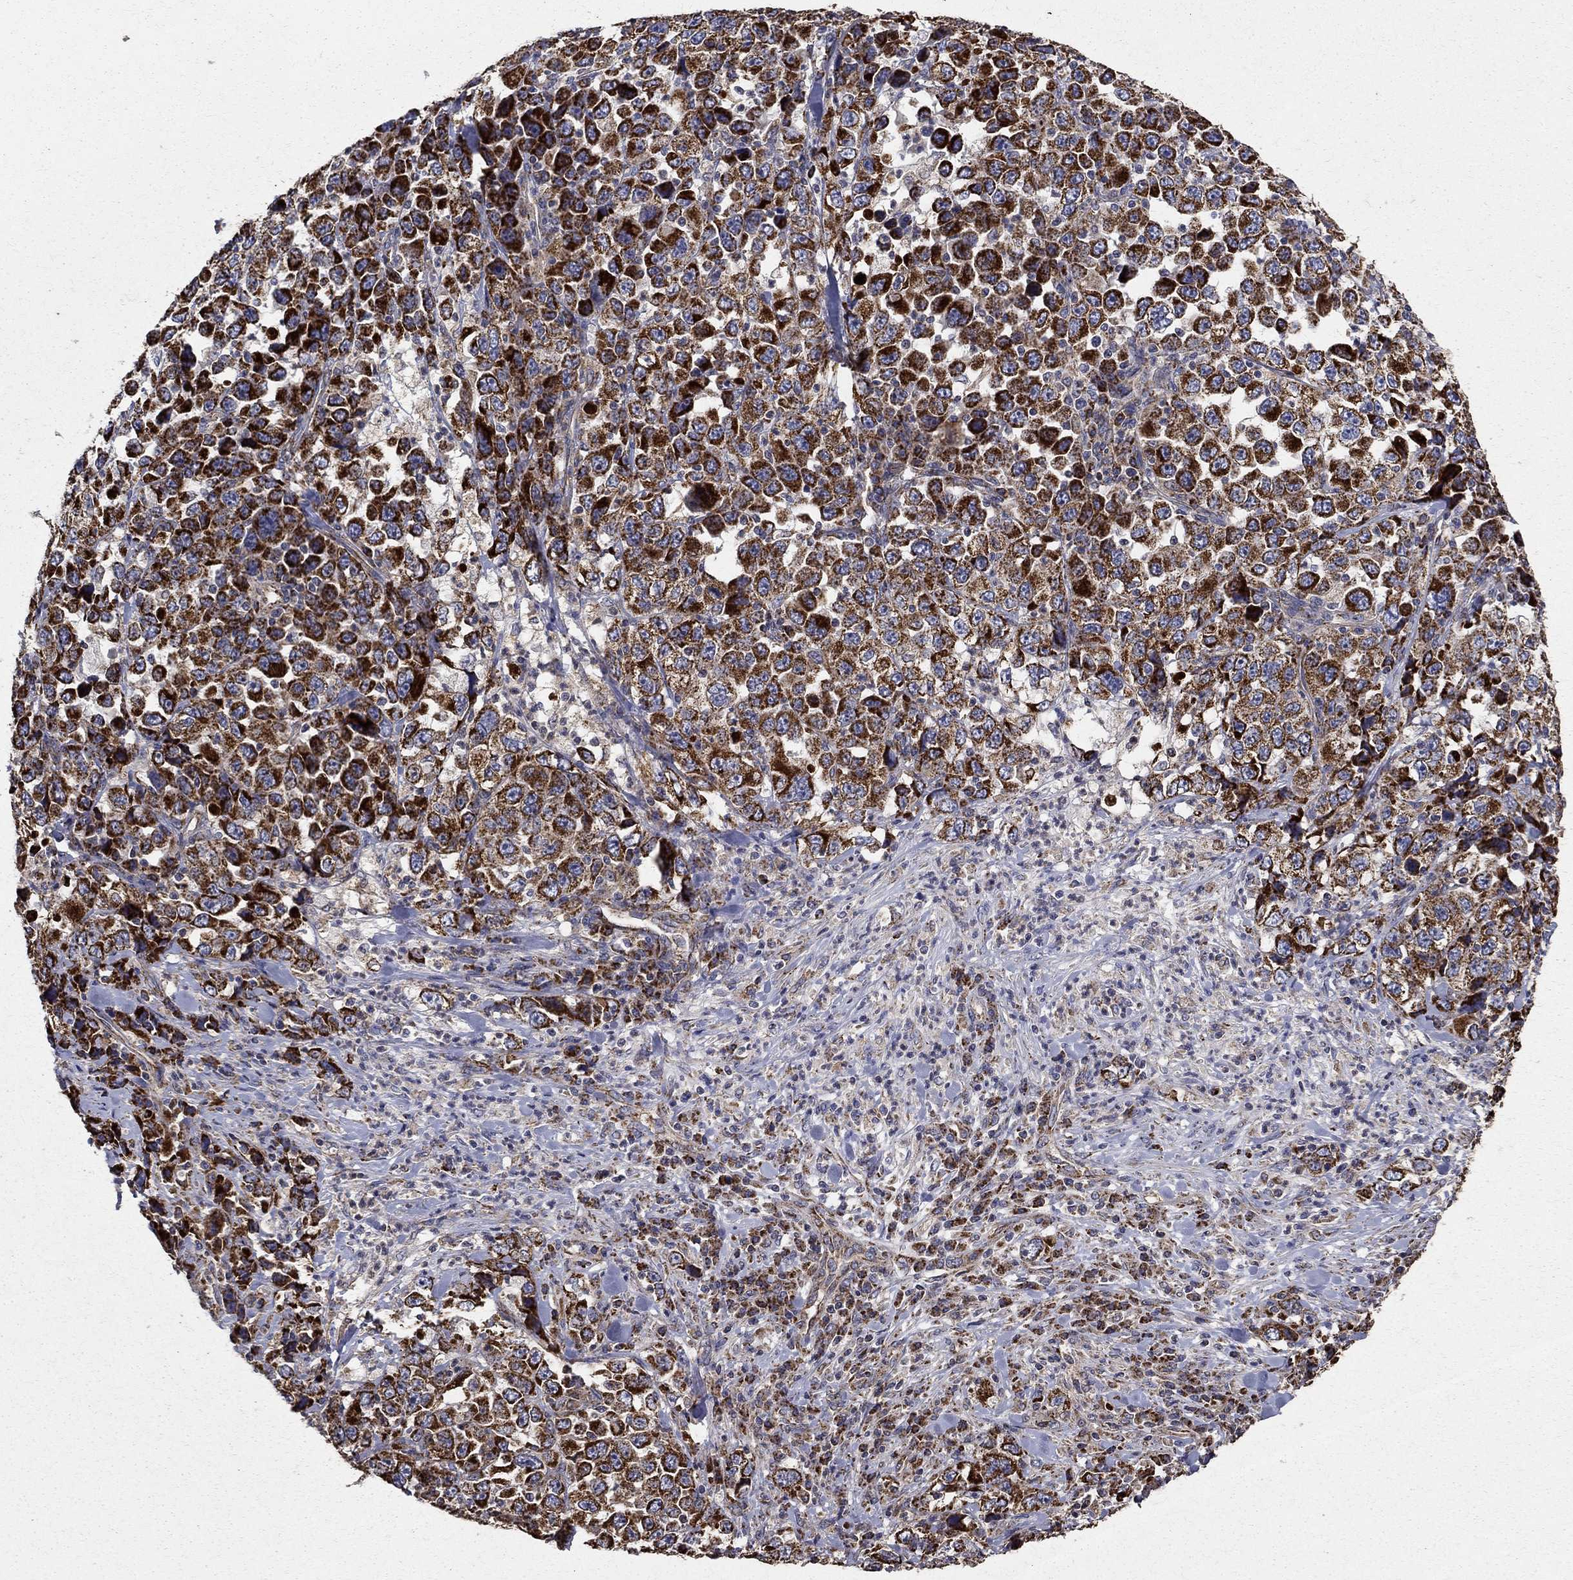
{"staining": {"intensity": "strong", "quantity": ">75%", "location": "cytoplasmic/membranous"}, "tissue": "stomach cancer", "cell_type": "Tumor cells", "image_type": "cancer", "snomed": [{"axis": "morphology", "description": "Normal tissue, NOS"}, {"axis": "morphology", "description": "Adenocarcinoma, NOS"}, {"axis": "topography", "description": "Stomach, upper"}, {"axis": "topography", "description": "Stomach"}], "caption": "About >75% of tumor cells in human stomach cancer show strong cytoplasmic/membranous protein positivity as visualized by brown immunohistochemical staining.", "gene": "GCSH", "patient": {"sex": "male", "age": 59}}